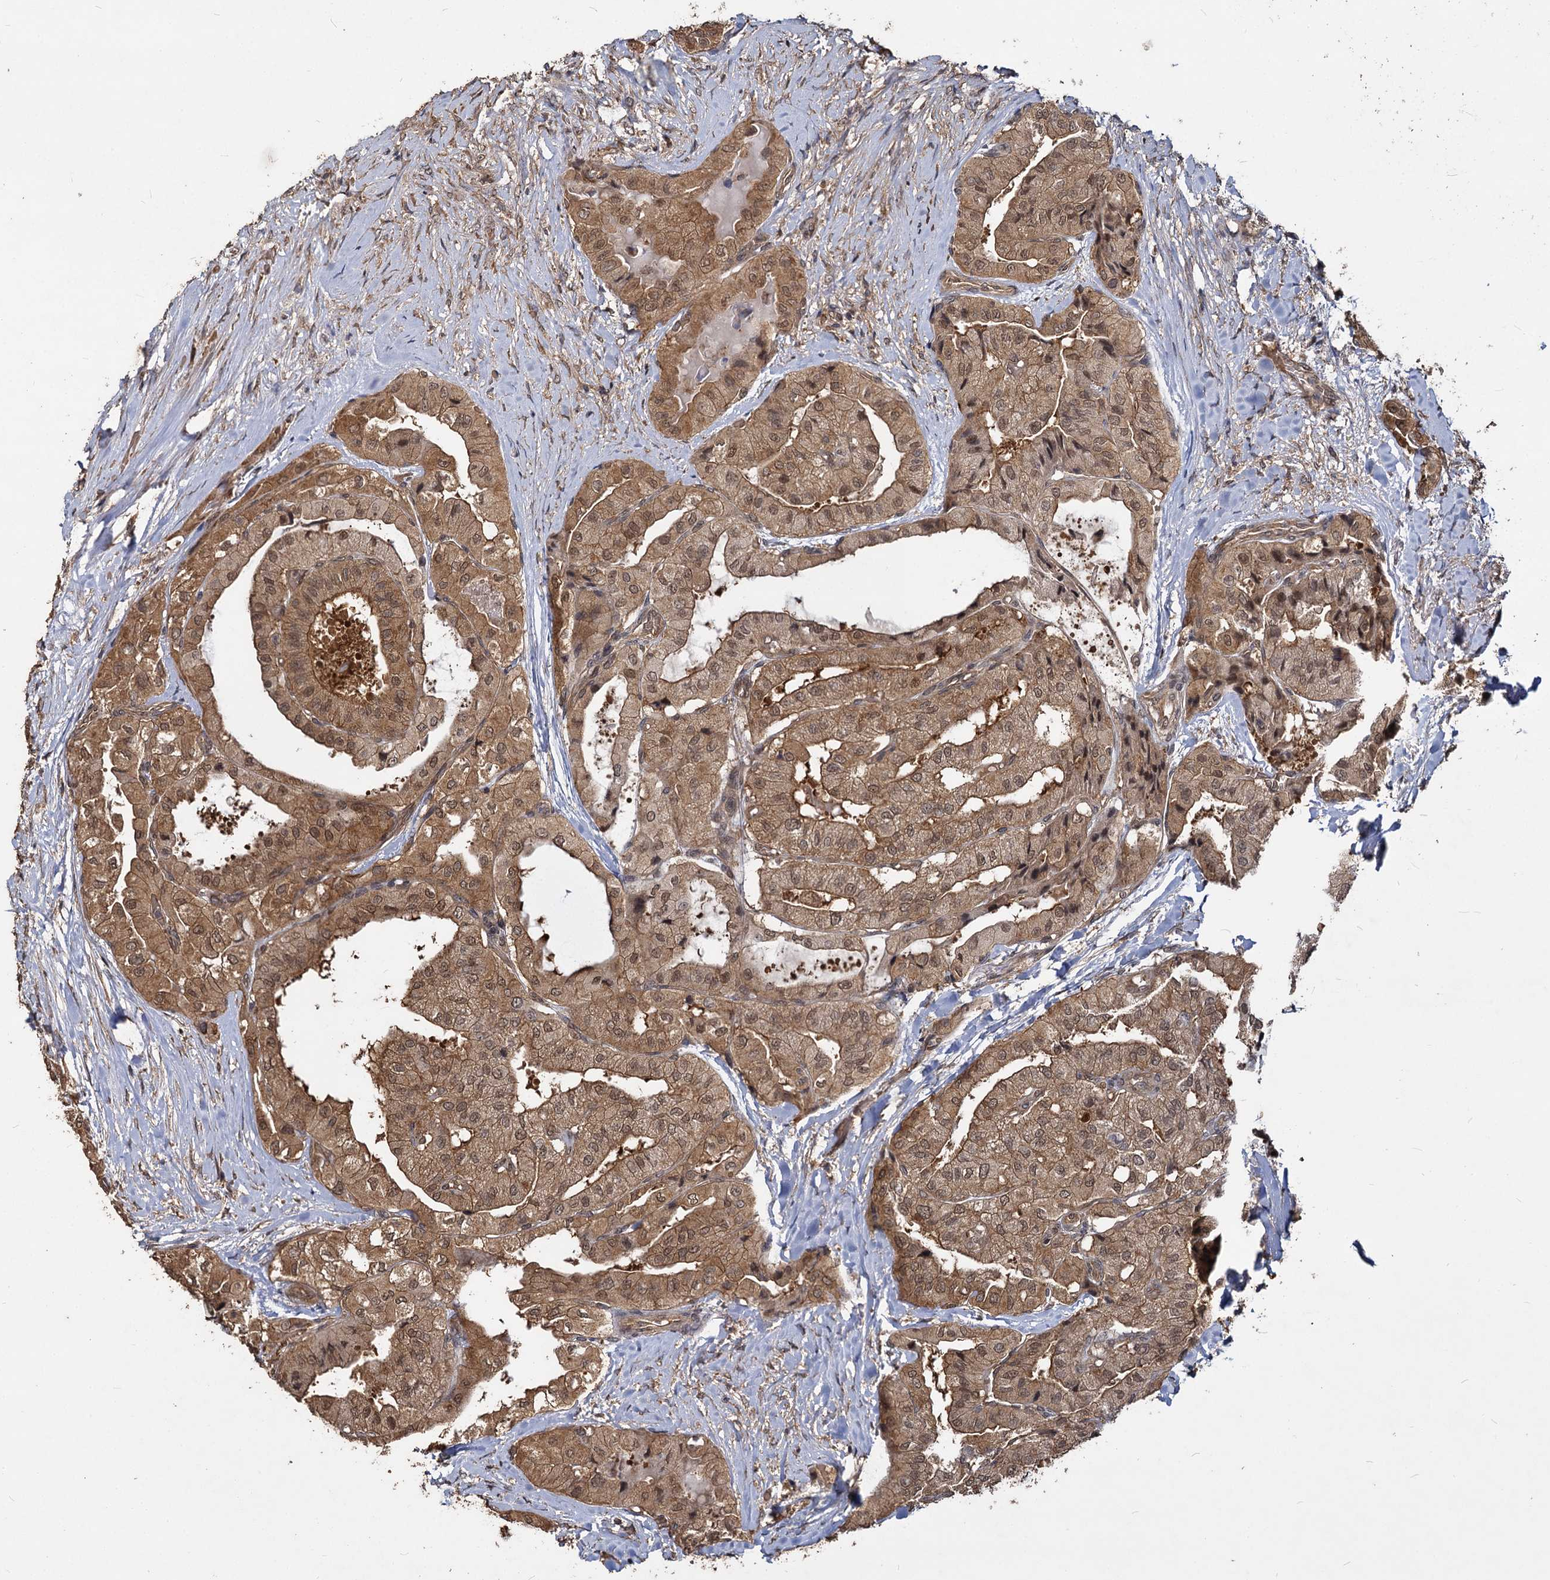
{"staining": {"intensity": "moderate", "quantity": ">75%", "location": "cytoplasmic/membranous,nuclear"}, "tissue": "thyroid cancer", "cell_type": "Tumor cells", "image_type": "cancer", "snomed": [{"axis": "morphology", "description": "Papillary adenocarcinoma, NOS"}, {"axis": "topography", "description": "Thyroid gland"}], "caption": "Immunohistochemistry (IHC) image of neoplastic tissue: human thyroid papillary adenocarcinoma stained using immunohistochemistry (IHC) shows medium levels of moderate protein expression localized specifically in the cytoplasmic/membranous and nuclear of tumor cells, appearing as a cytoplasmic/membranous and nuclear brown color.", "gene": "VPS51", "patient": {"sex": "female", "age": 59}}